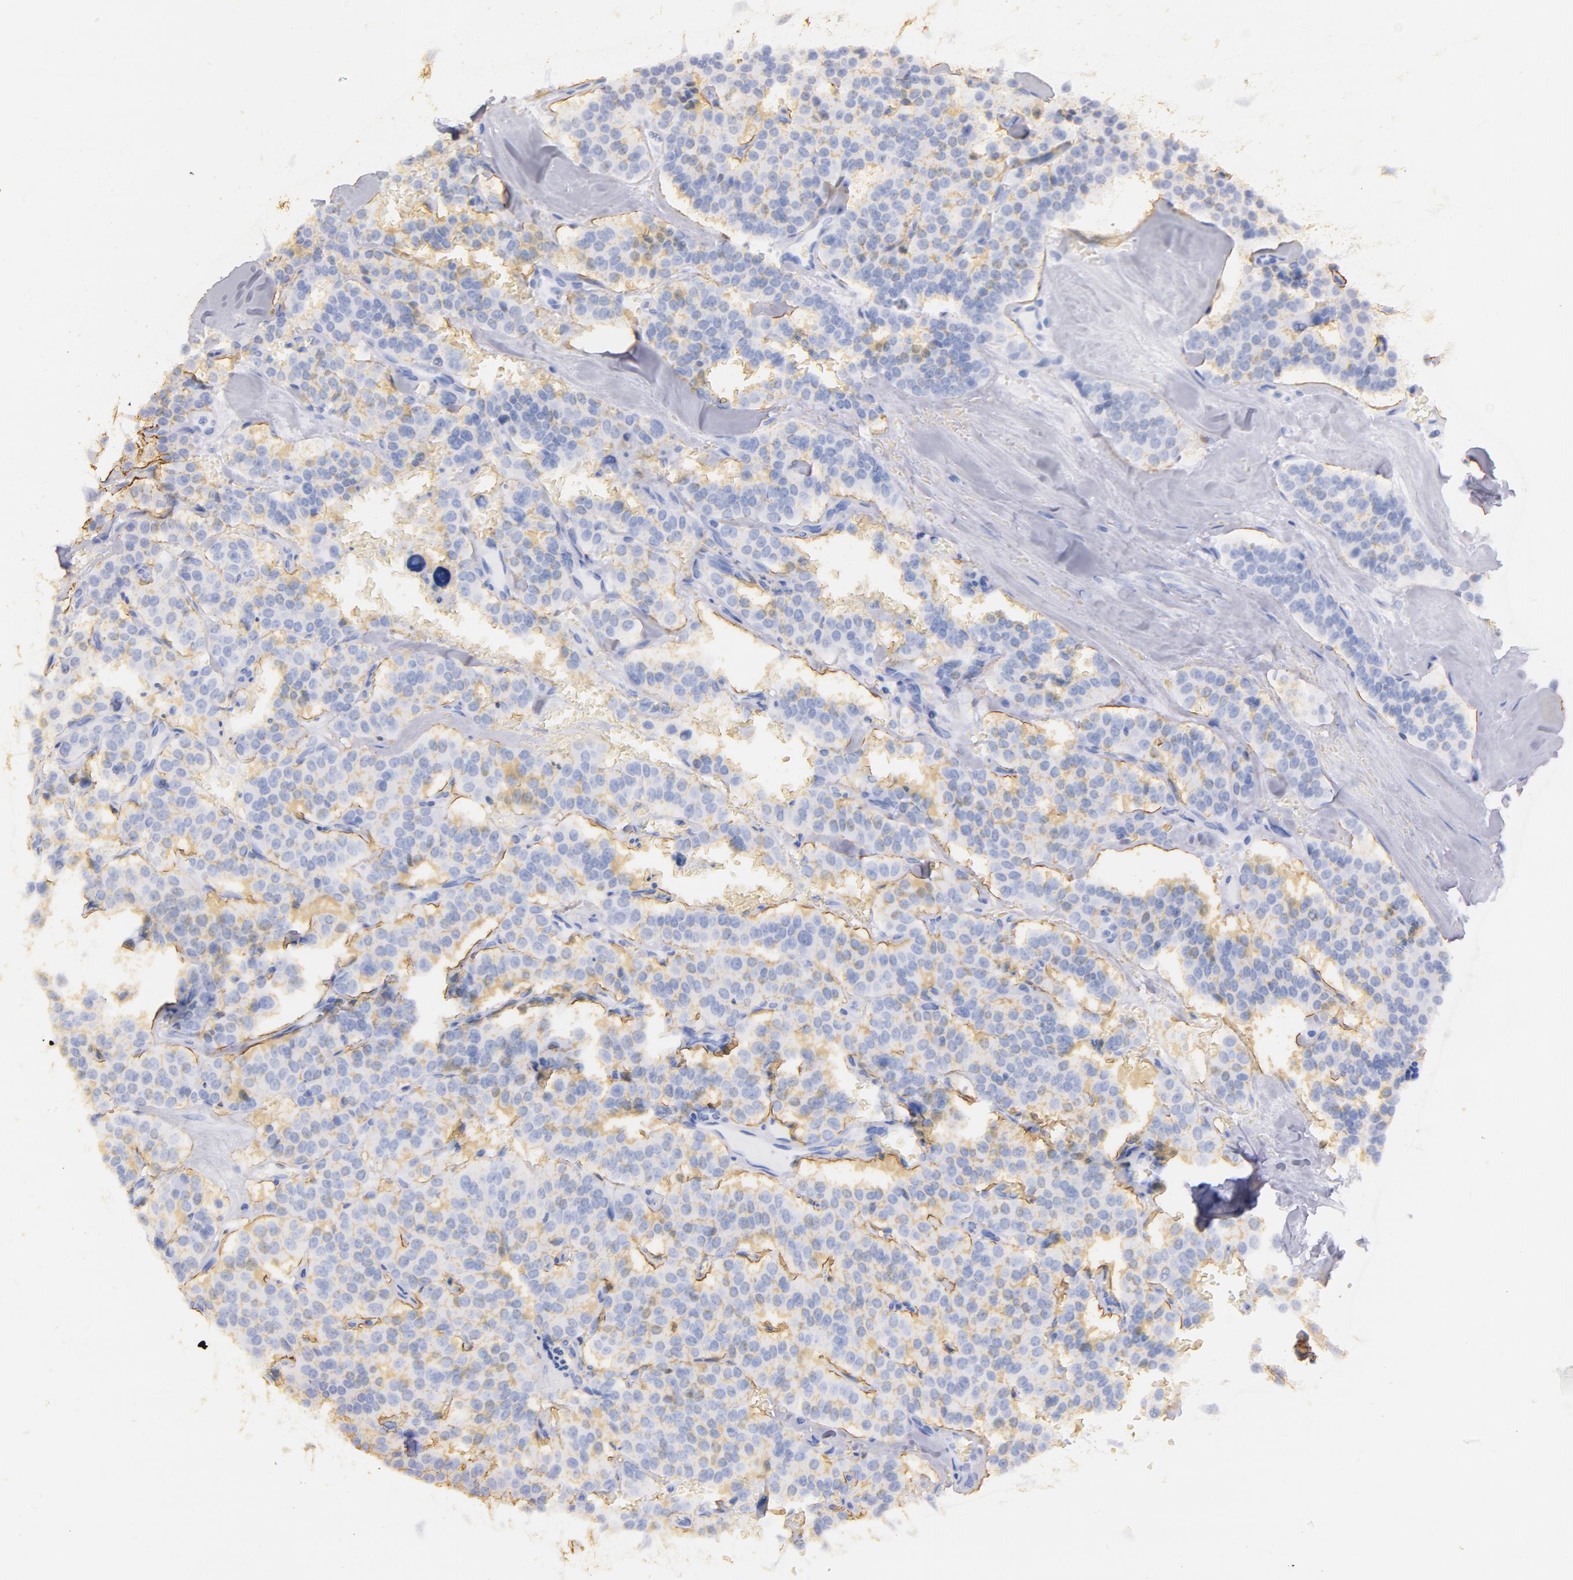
{"staining": {"intensity": "moderate", "quantity": "25%-75%", "location": "cytoplasmic/membranous"}, "tissue": "carcinoid", "cell_type": "Tumor cells", "image_type": "cancer", "snomed": [{"axis": "morphology", "description": "Carcinoid, malignant, NOS"}, {"axis": "topography", "description": "Bronchus"}], "caption": "There is medium levels of moderate cytoplasmic/membranous staining in tumor cells of carcinoid, as demonstrated by immunohistochemical staining (brown color).", "gene": "CD44", "patient": {"sex": "male", "age": 55}}